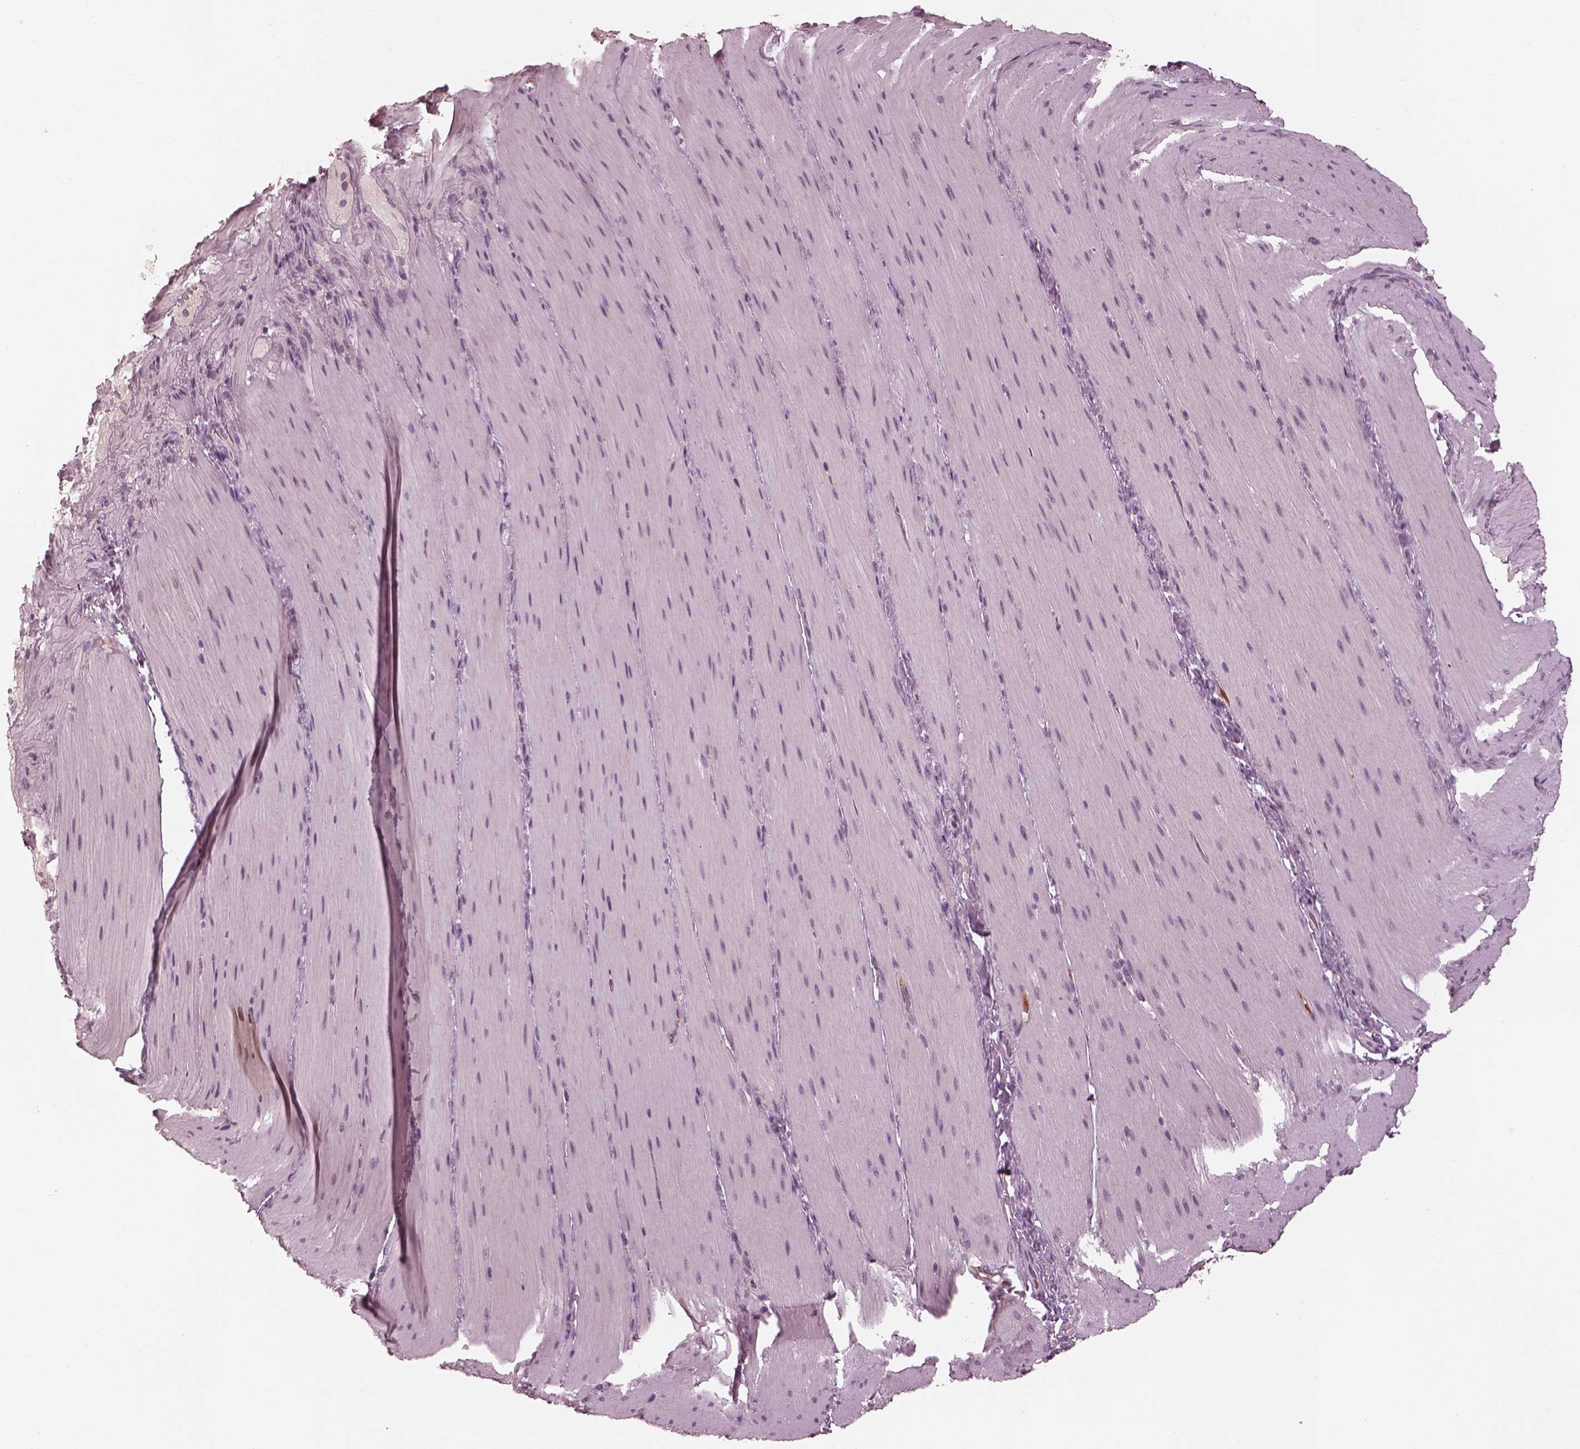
{"staining": {"intensity": "negative", "quantity": "none", "location": "none"}, "tissue": "smooth muscle", "cell_type": "Smooth muscle cells", "image_type": "normal", "snomed": [{"axis": "morphology", "description": "Normal tissue, NOS"}, {"axis": "topography", "description": "Smooth muscle"}, {"axis": "topography", "description": "Colon"}], "caption": "A histopathology image of human smooth muscle is negative for staining in smooth muscle cells.", "gene": "KCNA2", "patient": {"sex": "male", "age": 73}}